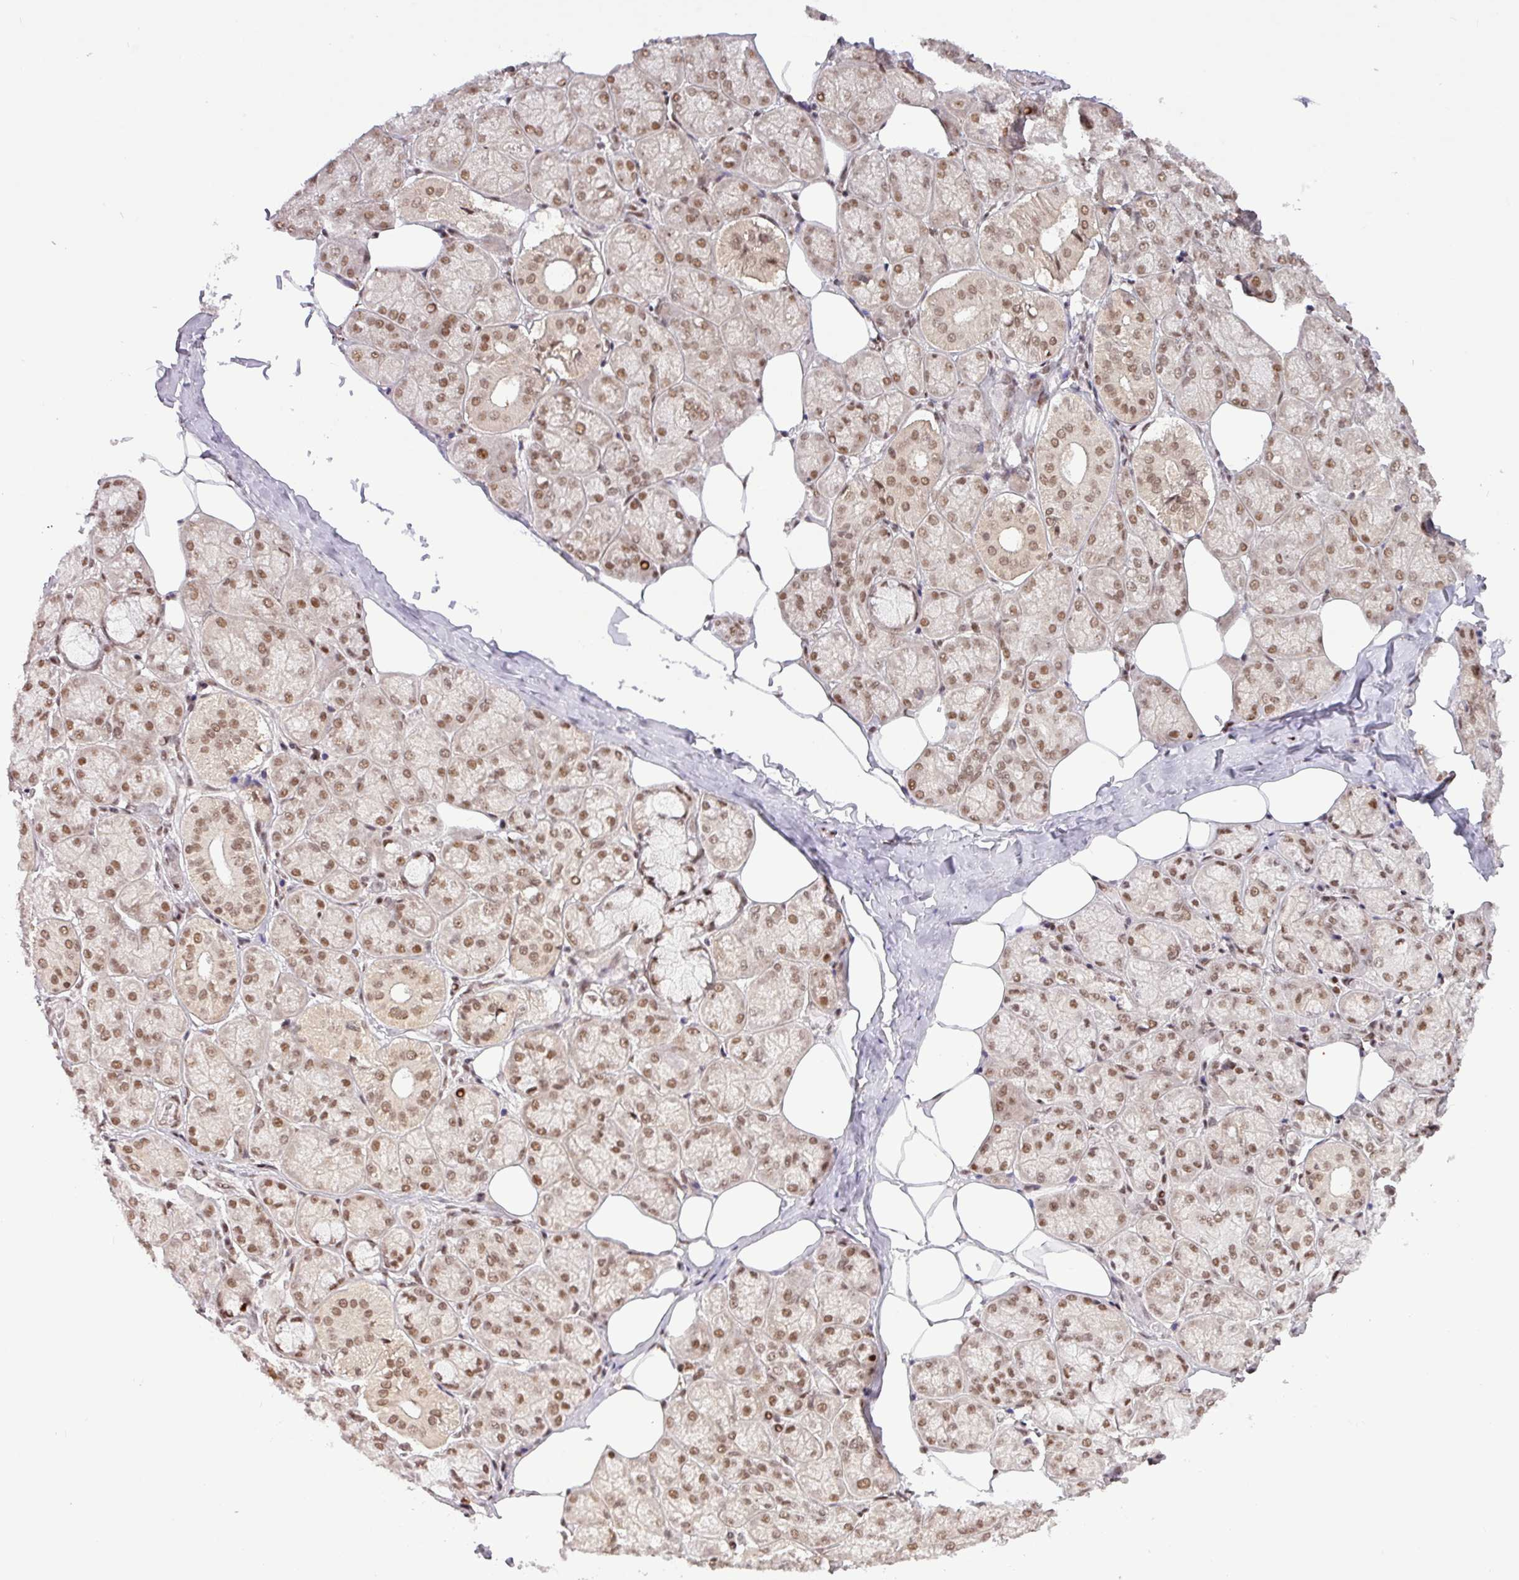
{"staining": {"intensity": "strong", "quantity": ">75%", "location": "nuclear"}, "tissue": "salivary gland", "cell_type": "Glandular cells", "image_type": "normal", "snomed": [{"axis": "morphology", "description": "Normal tissue, NOS"}, {"axis": "topography", "description": "Salivary gland"}], "caption": "The immunohistochemical stain highlights strong nuclear staining in glandular cells of unremarkable salivary gland. The staining is performed using DAB (3,3'-diaminobenzidine) brown chromogen to label protein expression. The nuclei are counter-stained blue using hematoxylin.", "gene": "SRSF2", "patient": {"sex": "male", "age": 74}}